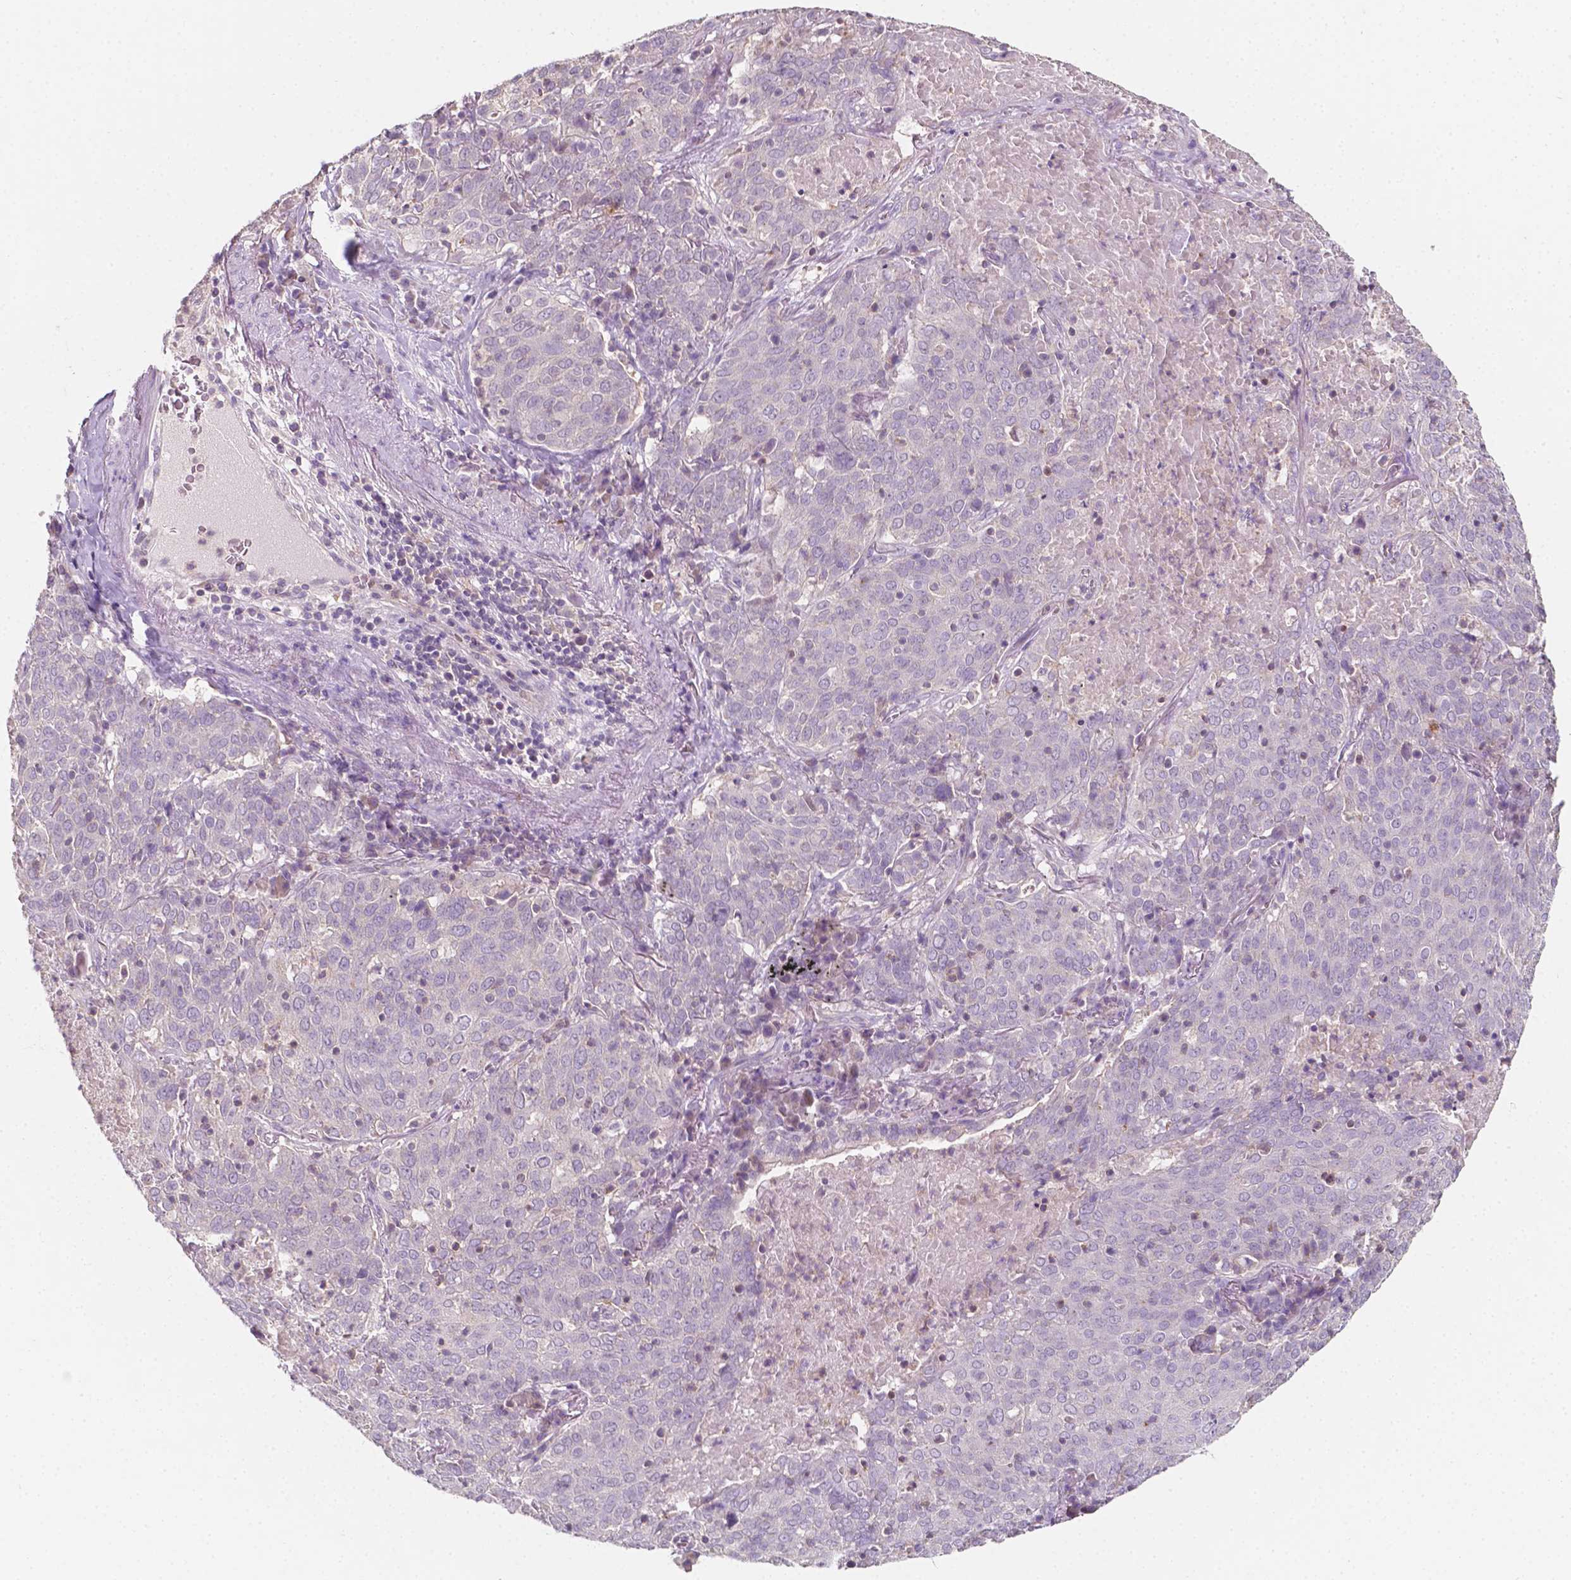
{"staining": {"intensity": "negative", "quantity": "none", "location": "none"}, "tissue": "lung cancer", "cell_type": "Tumor cells", "image_type": "cancer", "snomed": [{"axis": "morphology", "description": "Squamous cell carcinoma, NOS"}, {"axis": "topography", "description": "Lung"}], "caption": "Tumor cells are negative for brown protein staining in lung cancer.", "gene": "EGFR", "patient": {"sex": "male", "age": 82}}